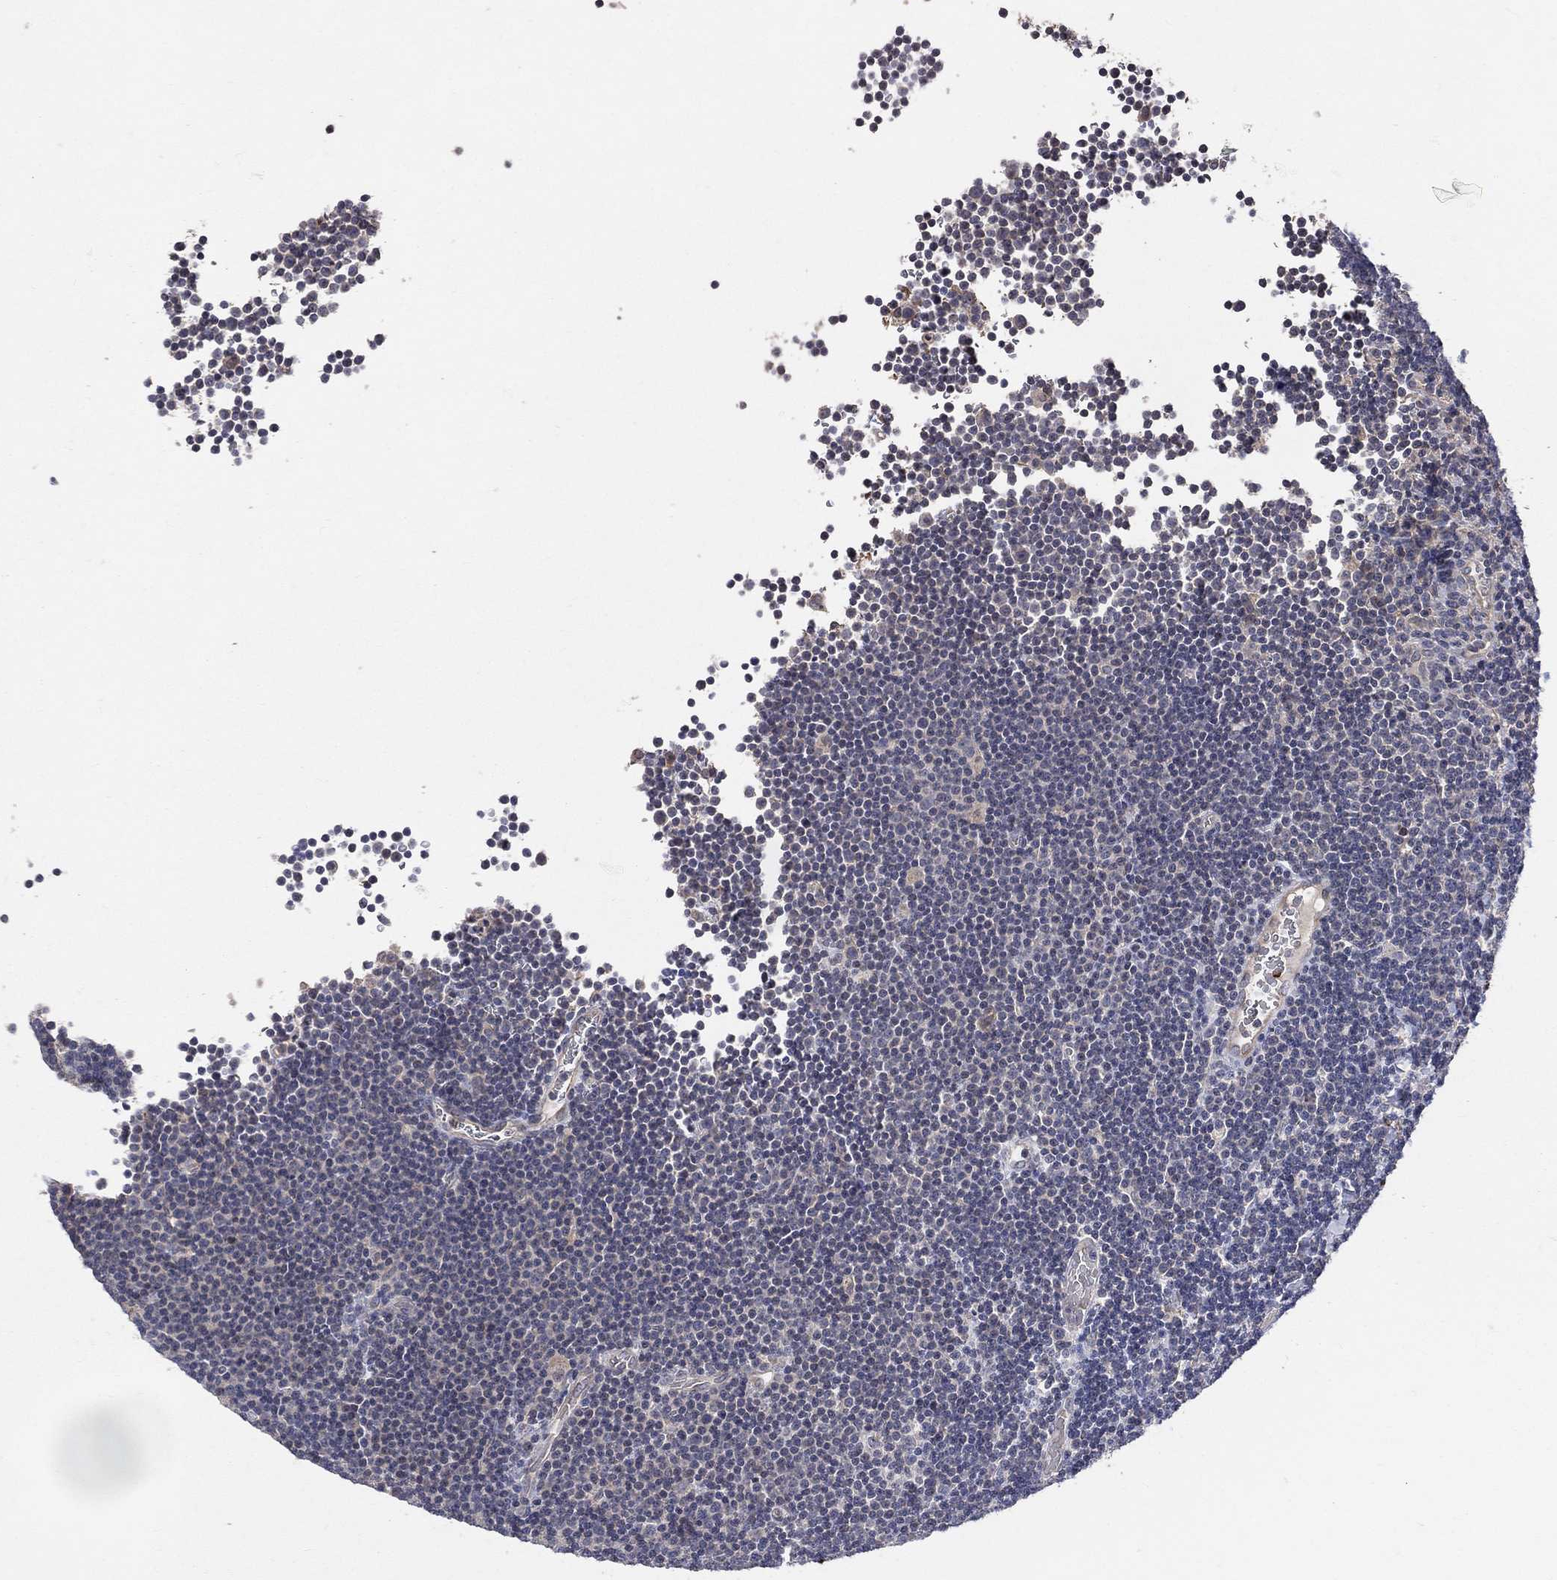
{"staining": {"intensity": "negative", "quantity": "none", "location": "none"}, "tissue": "lymphoma", "cell_type": "Tumor cells", "image_type": "cancer", "snomed": [{"axis": "morphology", "description": "Malignant lymphoma, non-Hodgkin's type, Low grade"}, {"axis": "topography", "description": "Brain"}], "caption": "This micrograph is of lymphoma stained with IHC to label a protein in brown with the nuclei are counter-stained blue. There is no positivity in tumor cells.", "gene": "DNAH7", "patient": {"sex": "female", "age": 66}}